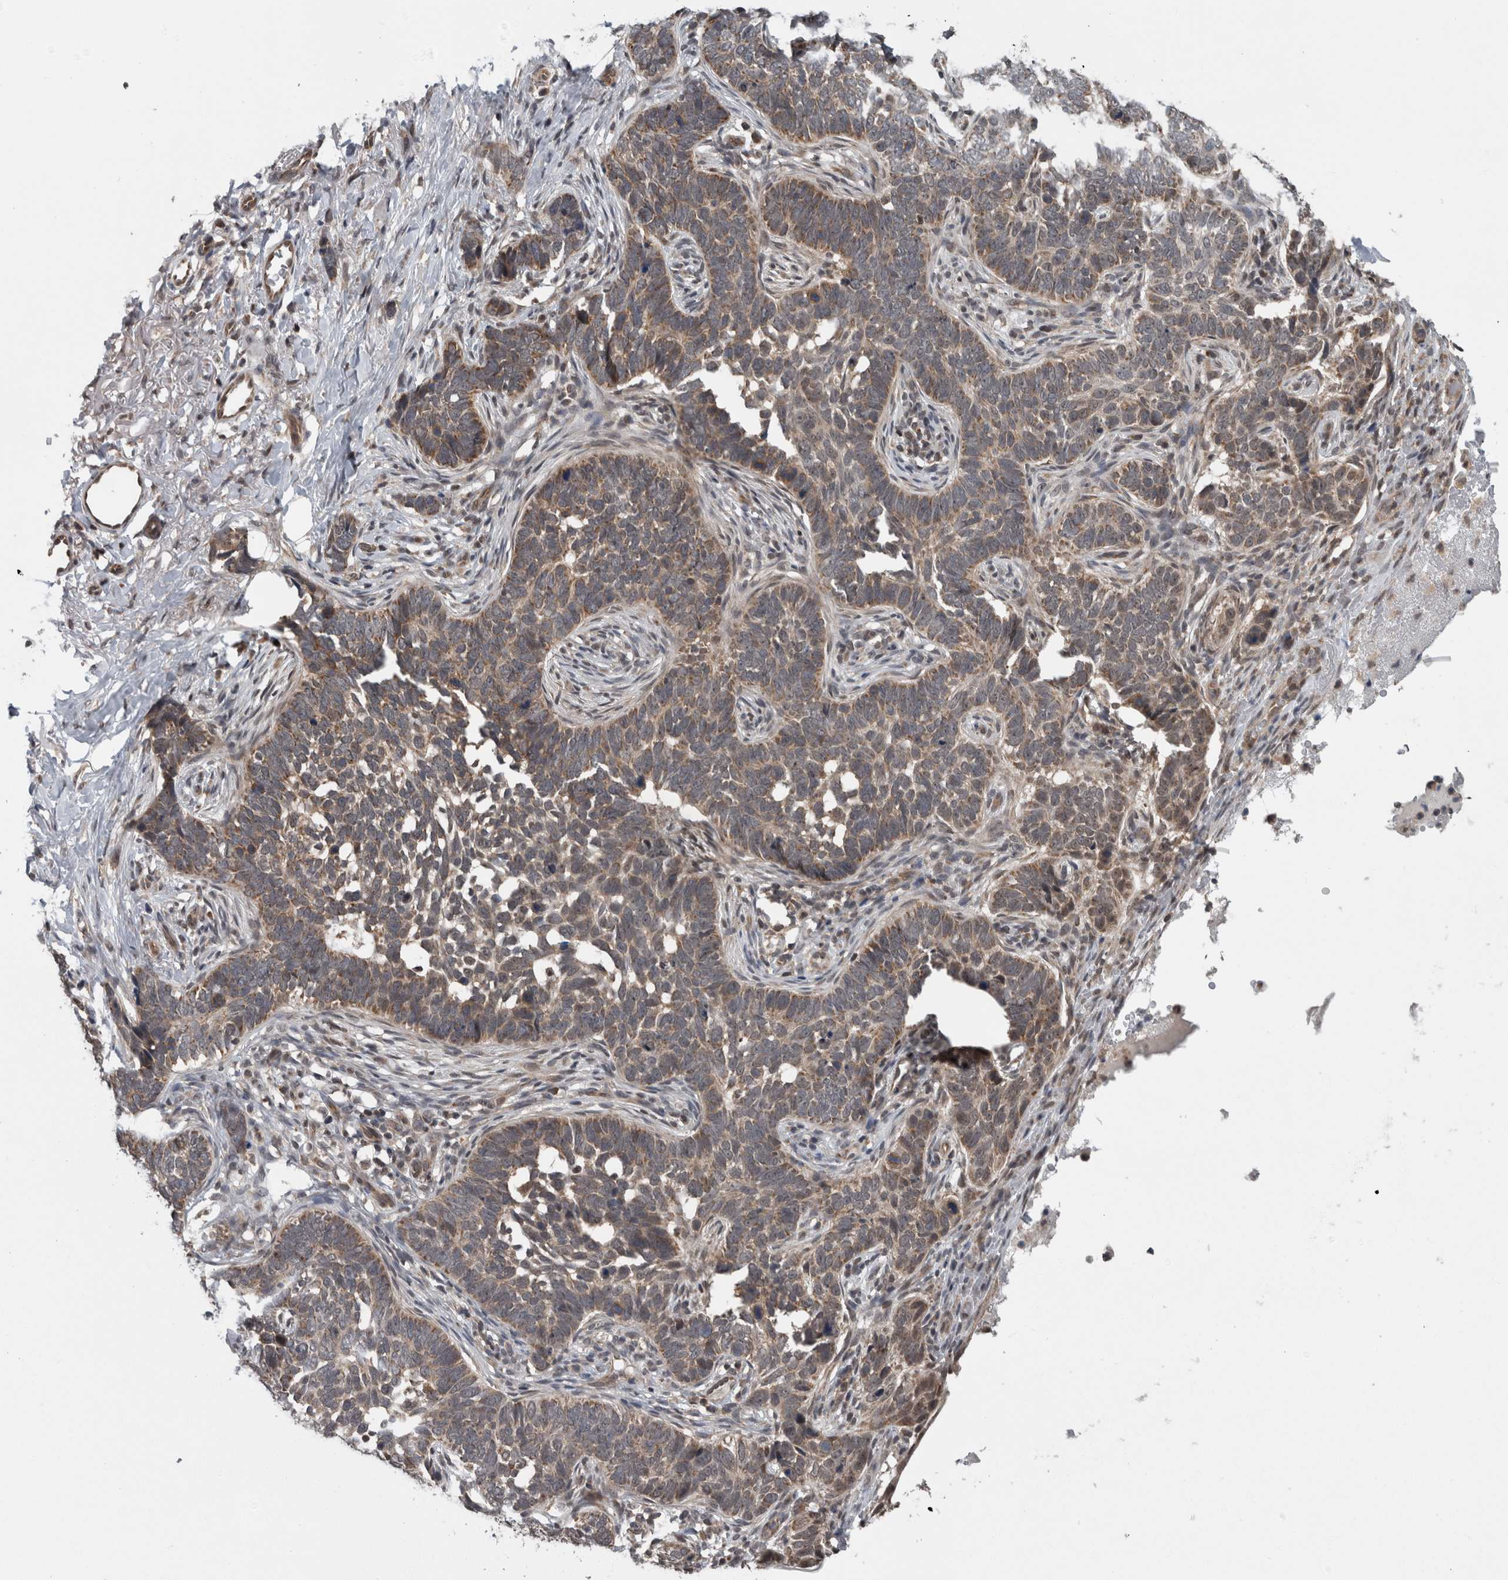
{"staining": {"intensity": "weak", "quantity": ">75%", "location": "cytoplasmic/membranous"}, "tissue": "skin cancer", "cell_type": "Tumor cells", "image_type": "cancer", "snomed": [{"axis": "morphology", "description": "Normal tissue, NOS"}, {"axis": "morphology", "description": "Basal cell carcinoma"}, {"axis": "topography", "description": "Skin"}], "caption": "Skin cancer stained with a protein marker displays weak staining in tumor cells.", "gene": "ENY2", "patient": {"sex": "male", "age": 77}}